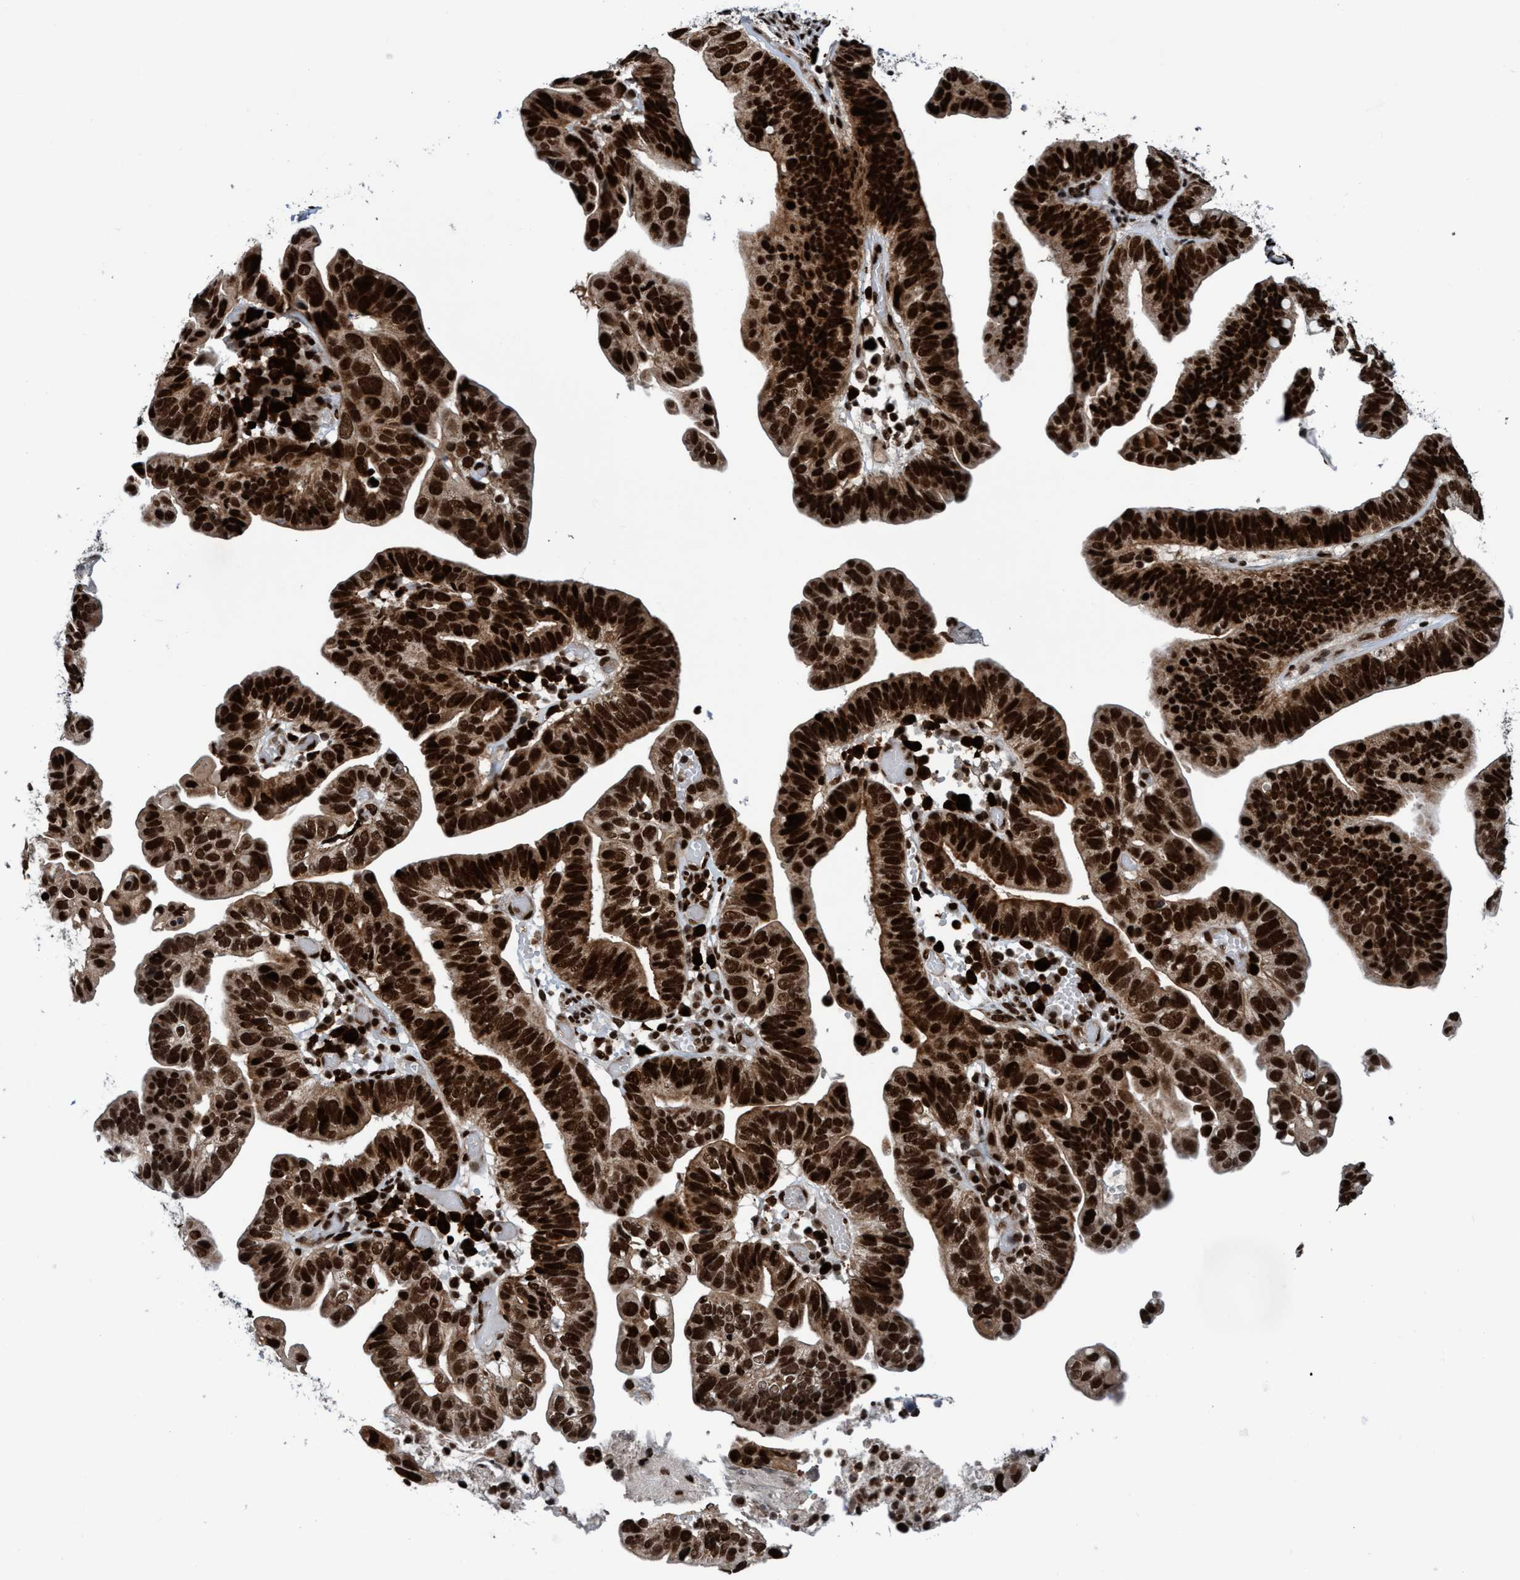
{"staining": {"intensity": "strong", "quantity": ">75%", "location": "cytoplasmic/membranous,nuclear"}, "tissue": "ovarian cancer", "cell_type": "Tumor cells", "image_type": "cancer", "snomed": [{"axis": "morphology", "description": "Cystadenocarcinoma, serous, NOS"}, {"axis": "topography", "description": "Ovary"}], "caption": "About >75% of tumor cells in human serous cystadenocarcinoma (ovarian) show strong cytoplasmic/membranous and nuclear protein staining as visualized by brown immunohistochemical staining.", "gene": "TOPBP1", "patient": {"sex": "female", "age": 56}}